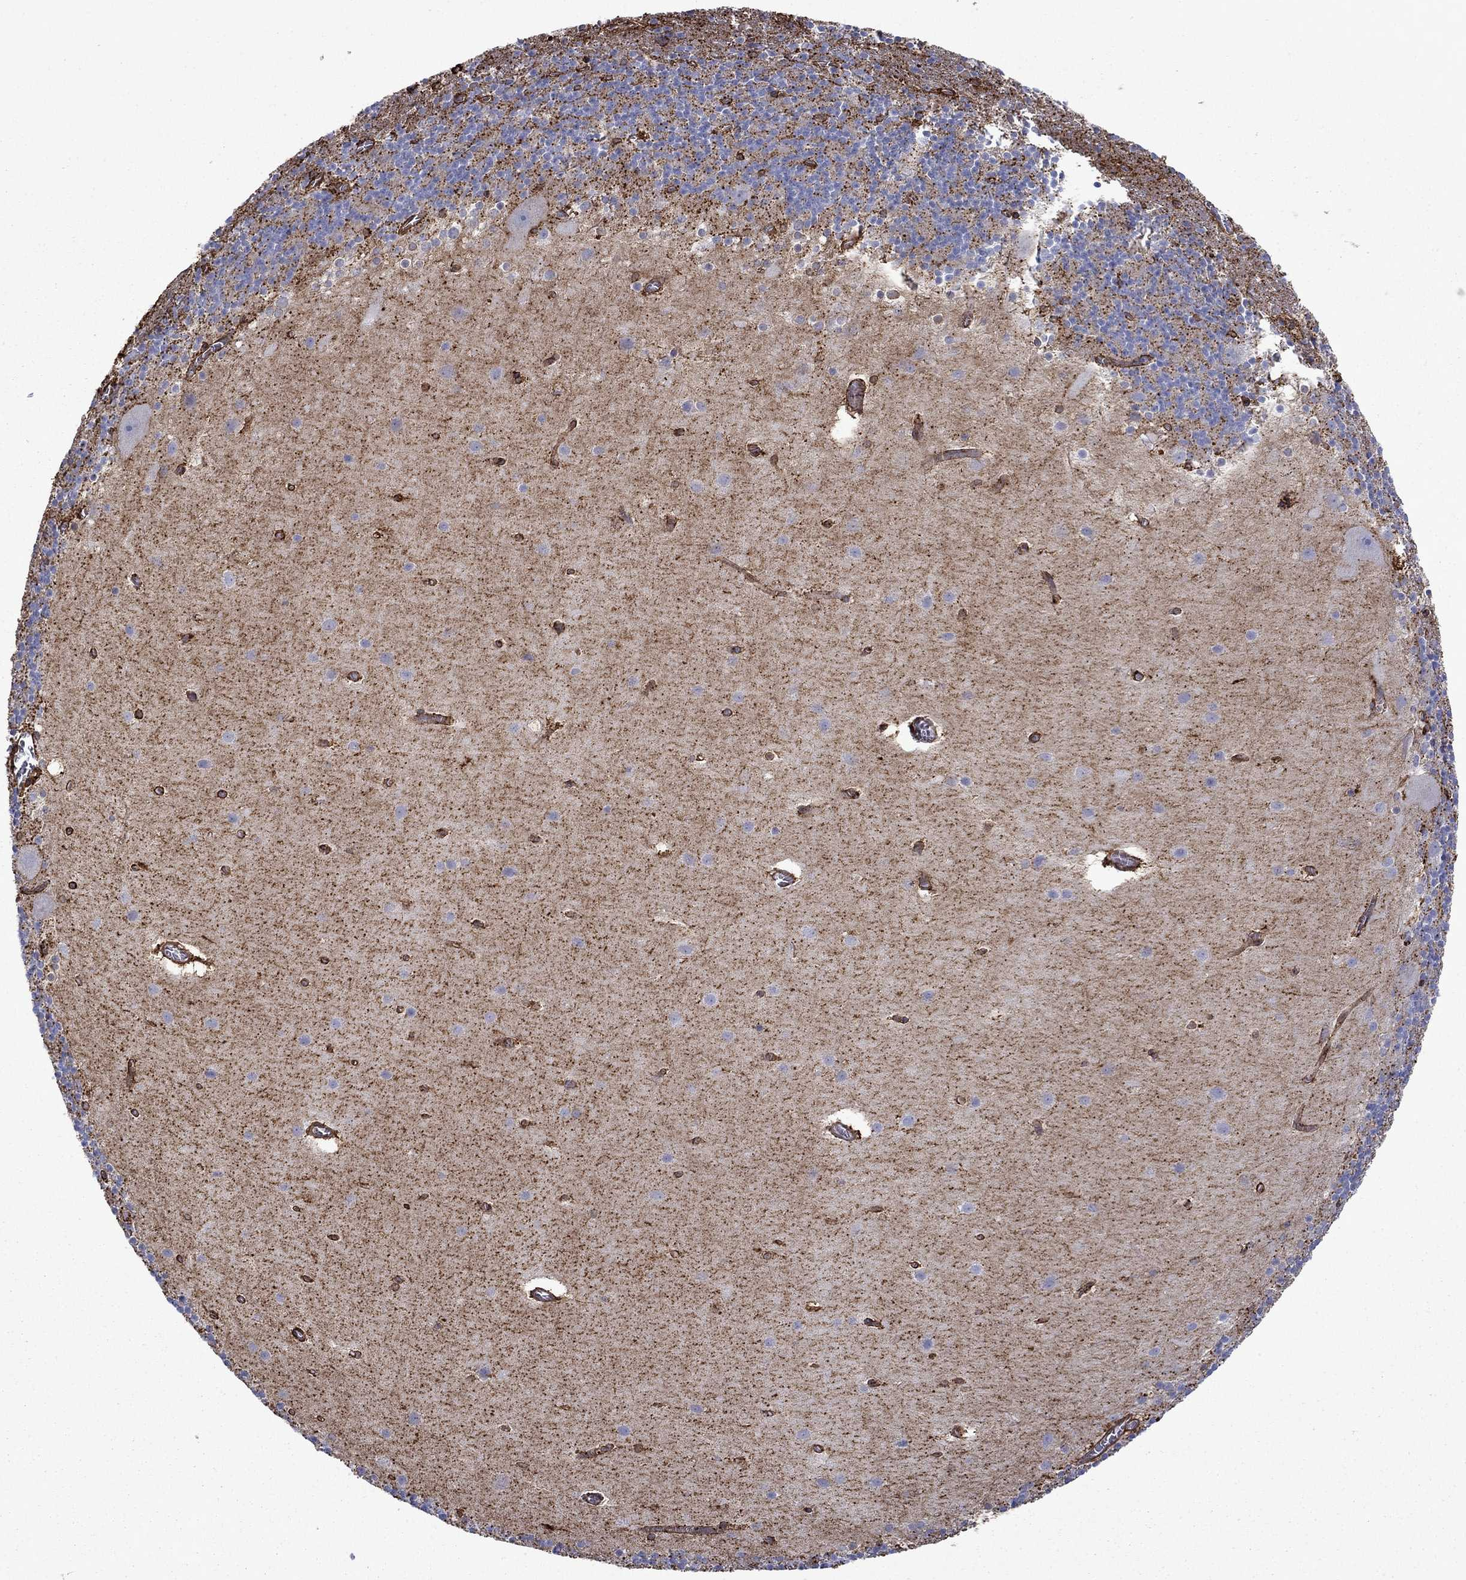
{"staining": {"intensity": "negative", "quantity": "none", "location": "none"}, "tissue": "cerebellum", "cell_type": "Cells in granular layer", "image_type": "normal", "snomed": [{"axis": "morphology", "description": "Normal tissue, NOS"}, {"axis": "topography", "description": "Cerebellum"}], "caption": "The histopathology image displays no significant expression in cells in granular layer of cerebellum.", "gene": "PLAU", "patient": {"sex": "male", "age": 70}}